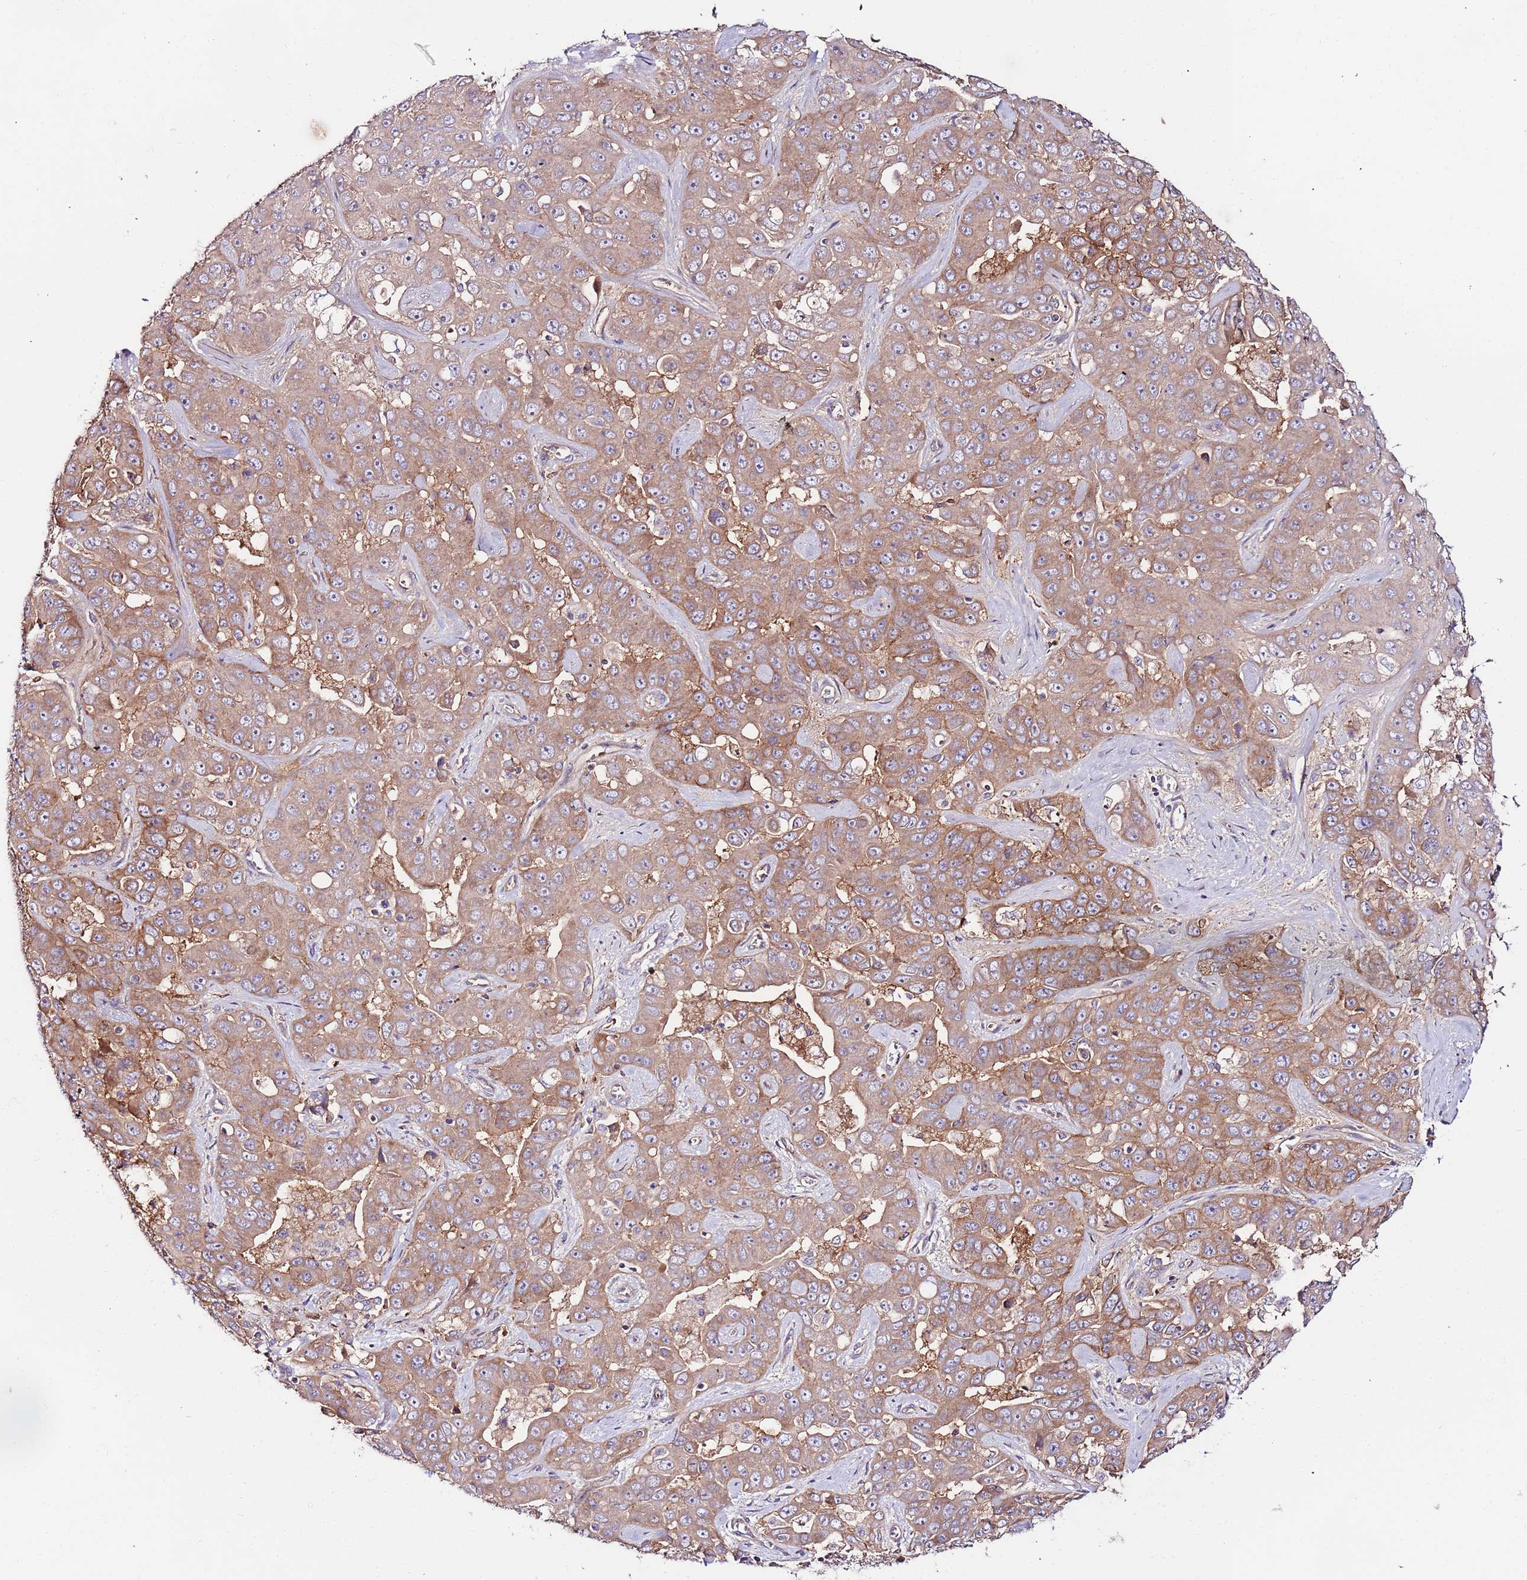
{"staining": {"intensity": "moderate", "quantity": ">75%", "location": "cytoplasmic/membranous"}, "tissue": "liver cancer", "cell_type": "Tumor cells", "image_type": "cancer", "snomed": [{"axis": "morphology", "description": "Cholangiocarcinoma"}, {"axis": "topography", "description": "Liver"}], "caption": "About >75% of tumor cells in liver cholangiocarcinoma display moderate cytoplasmic/membranous protein staining as visualized by brown immunohistochemical staining.", "gene": "FLVCR1", "patient": {"sex": "female", "age": 52}}